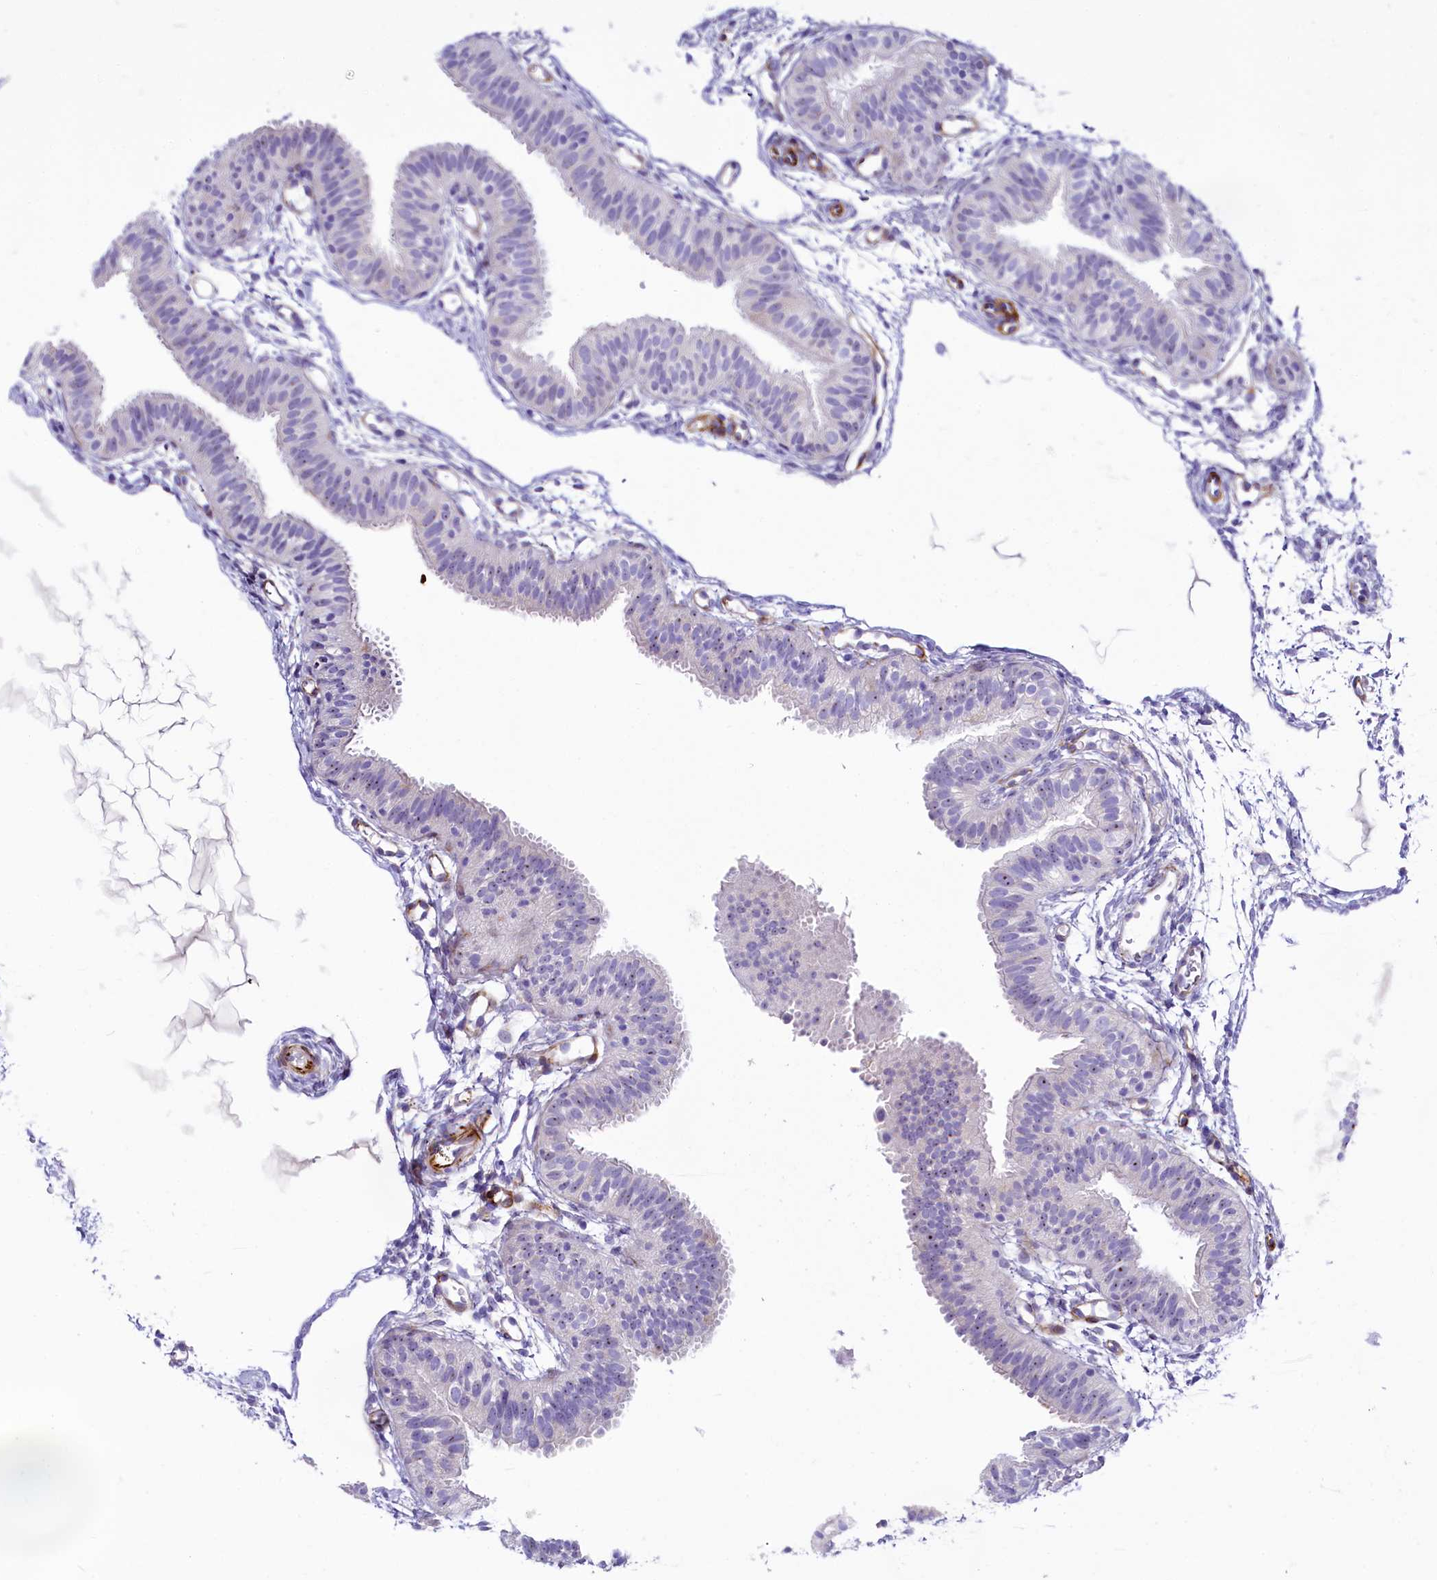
{"staining": {"intensity": "negative", "quantity": "none", "location": "none"}, "tissue": "fallopian tube", "cell_type": "Glandular cells", "image_type": "normal", "snomed": [{"axis": "morphology", "description": "Normal tissue, NOS"}, {"axis": "topography", "description": "Fallopian tube"}], "caption": "The micrograph displays no staining of glandular cells in normal fallopian tube.", "gene": "SH3TC2", "patient": {"sex": "female", "age": 35}}